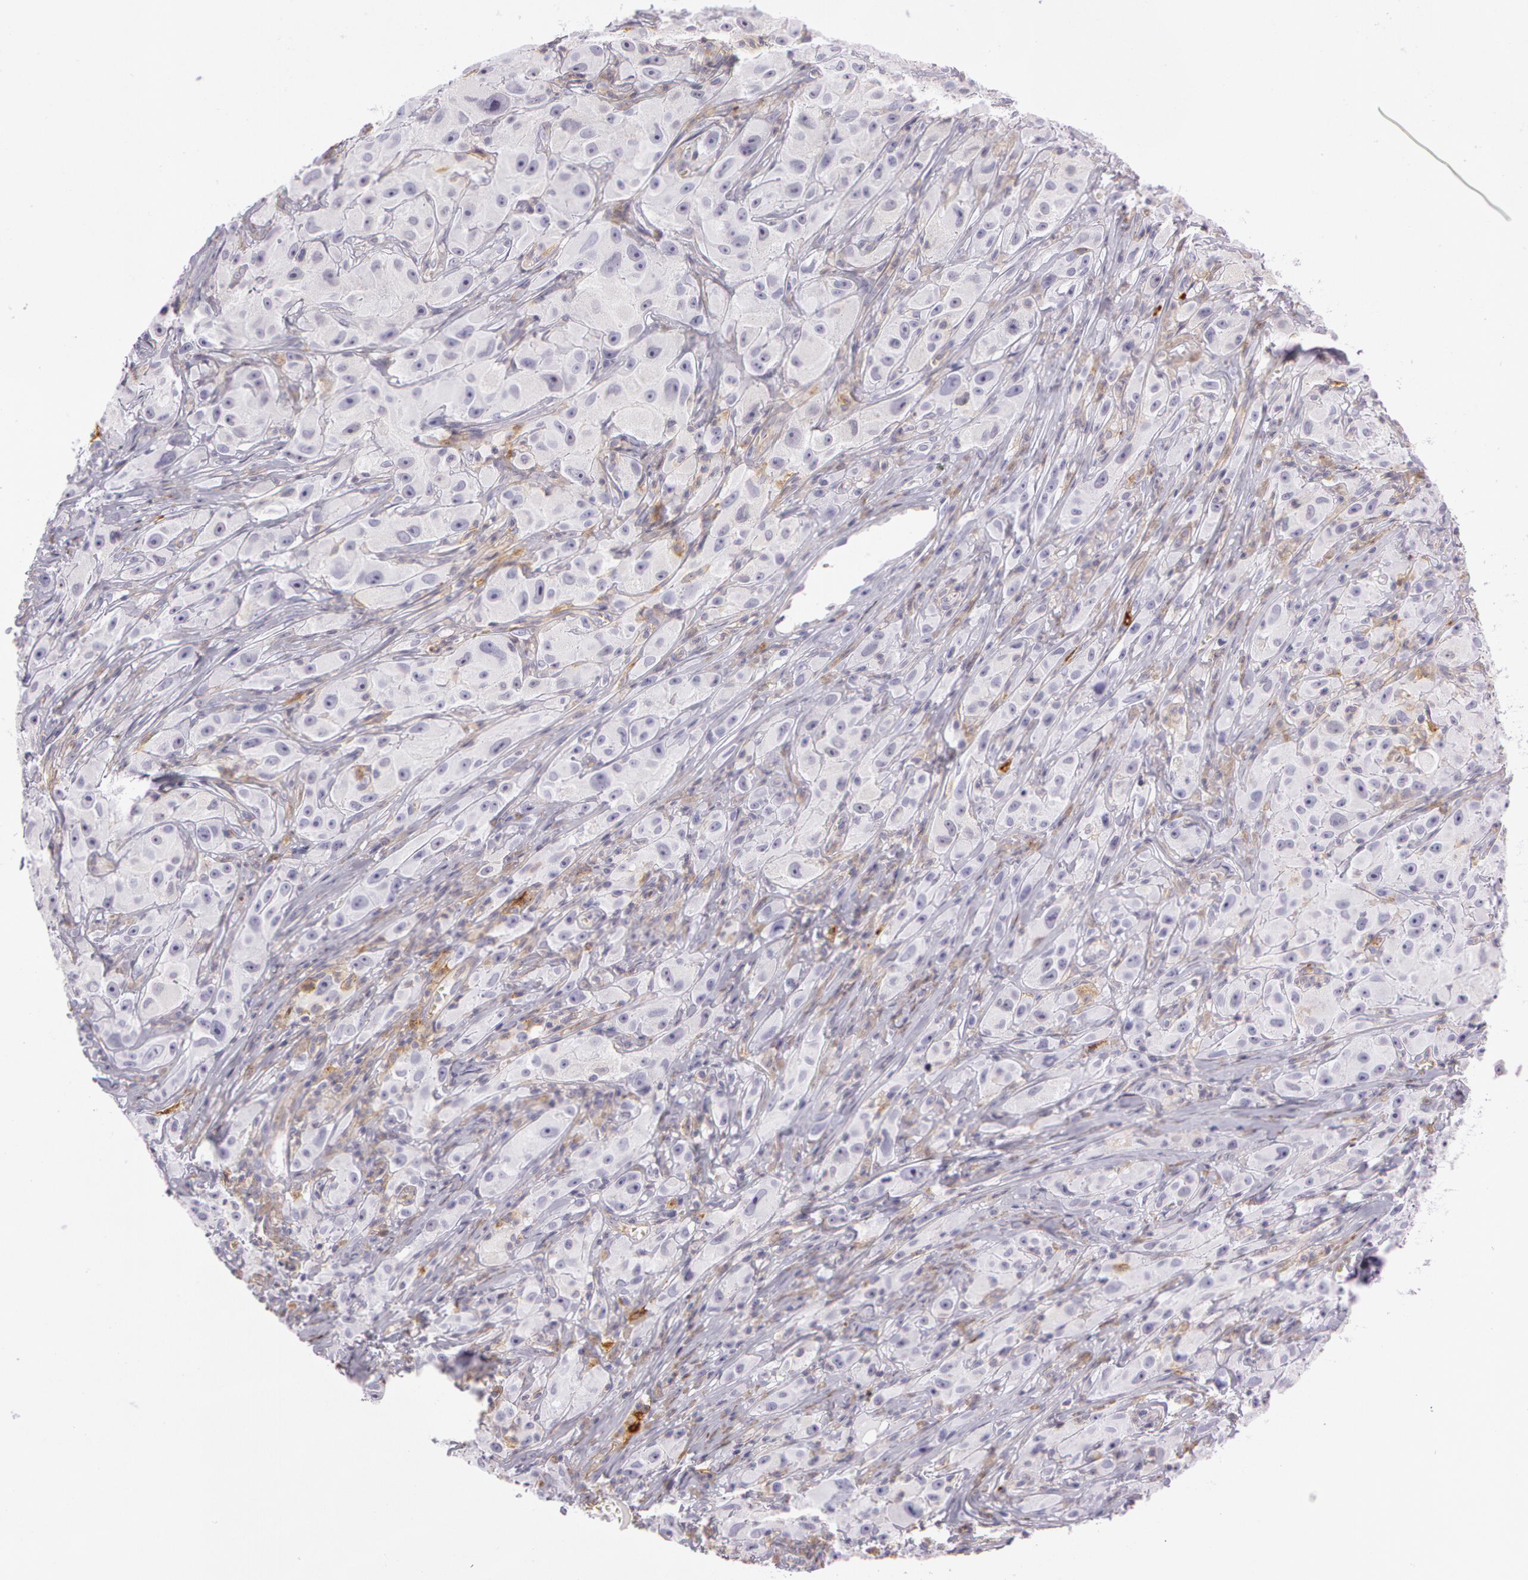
{"staining": {"intensity": "moderate", "quantity": "<25%", "location": "cytoplasmic/membranous"}, "tissue": "melanoma", "cell_type": "Tumor cells", "image_type": "cancer", "snomed": [{"axis": "morphology", "description": "Malignant melanoma, NOS"}, {"axis": "topography", "description": "Skin"}], "caption": "Protein staining of melanoma tissue reveals moderate cytoplasmic/membranous staining in approximately <25% of tumor cells.", "gene": "LY75", "patient": {"sex": "male", "age": 56}}